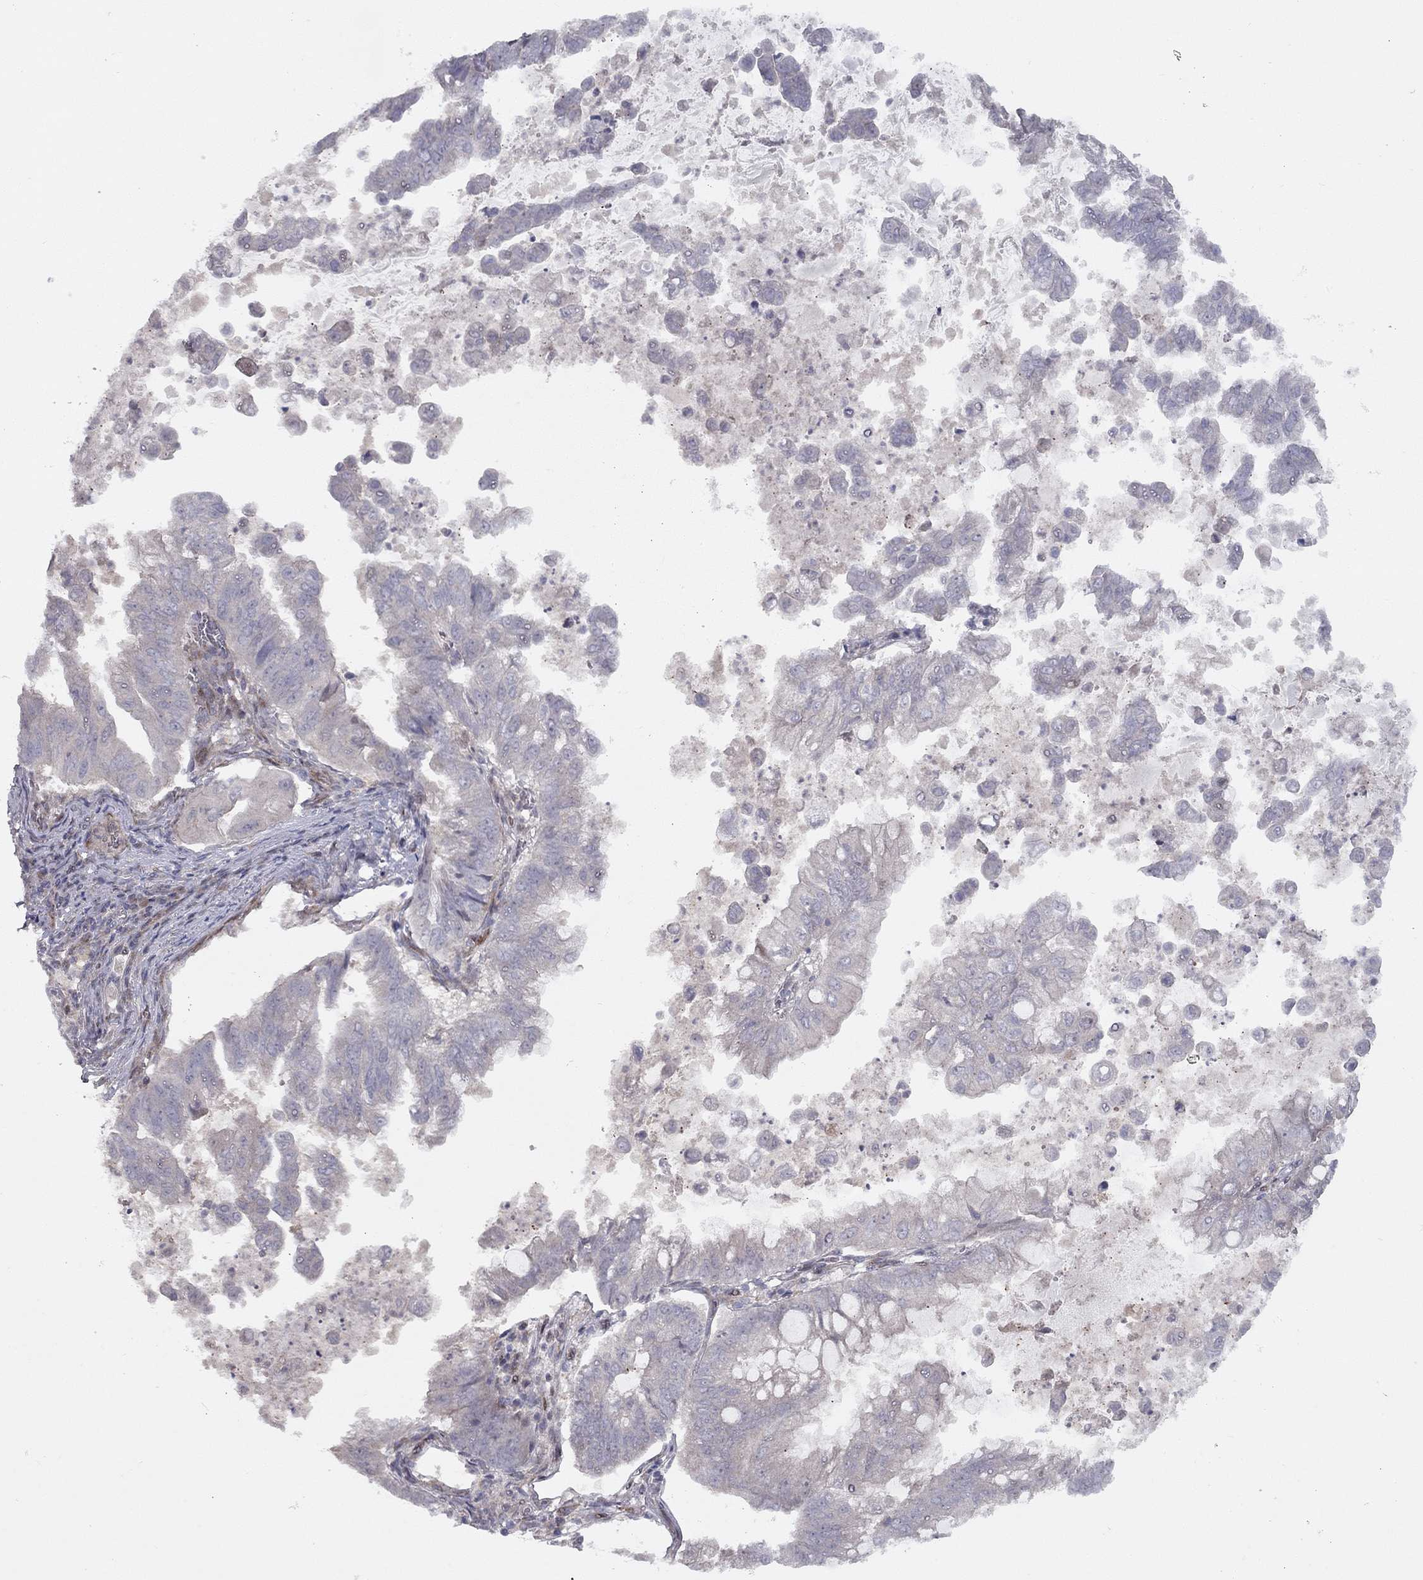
{"staining": {"intensity": "negative", "quantity": "none", "location": "none"}, "tissue": "stomach cancer", "cell_type": "Tumor cells", "image_type": "cancer", "snomed": [{"axis": "morphology", "description": "Adenocarcinoma, NOS"}, {"axis": "topography", "description": "Stomach, upper"}], "caption": "A high-resolution histopathology image shows IHC staining of adenocarcinoma (stomach), which displays no significant staining in tumor cells.", "gene": "DUSP7", "patient": {"sex": "male", "age": 80}}